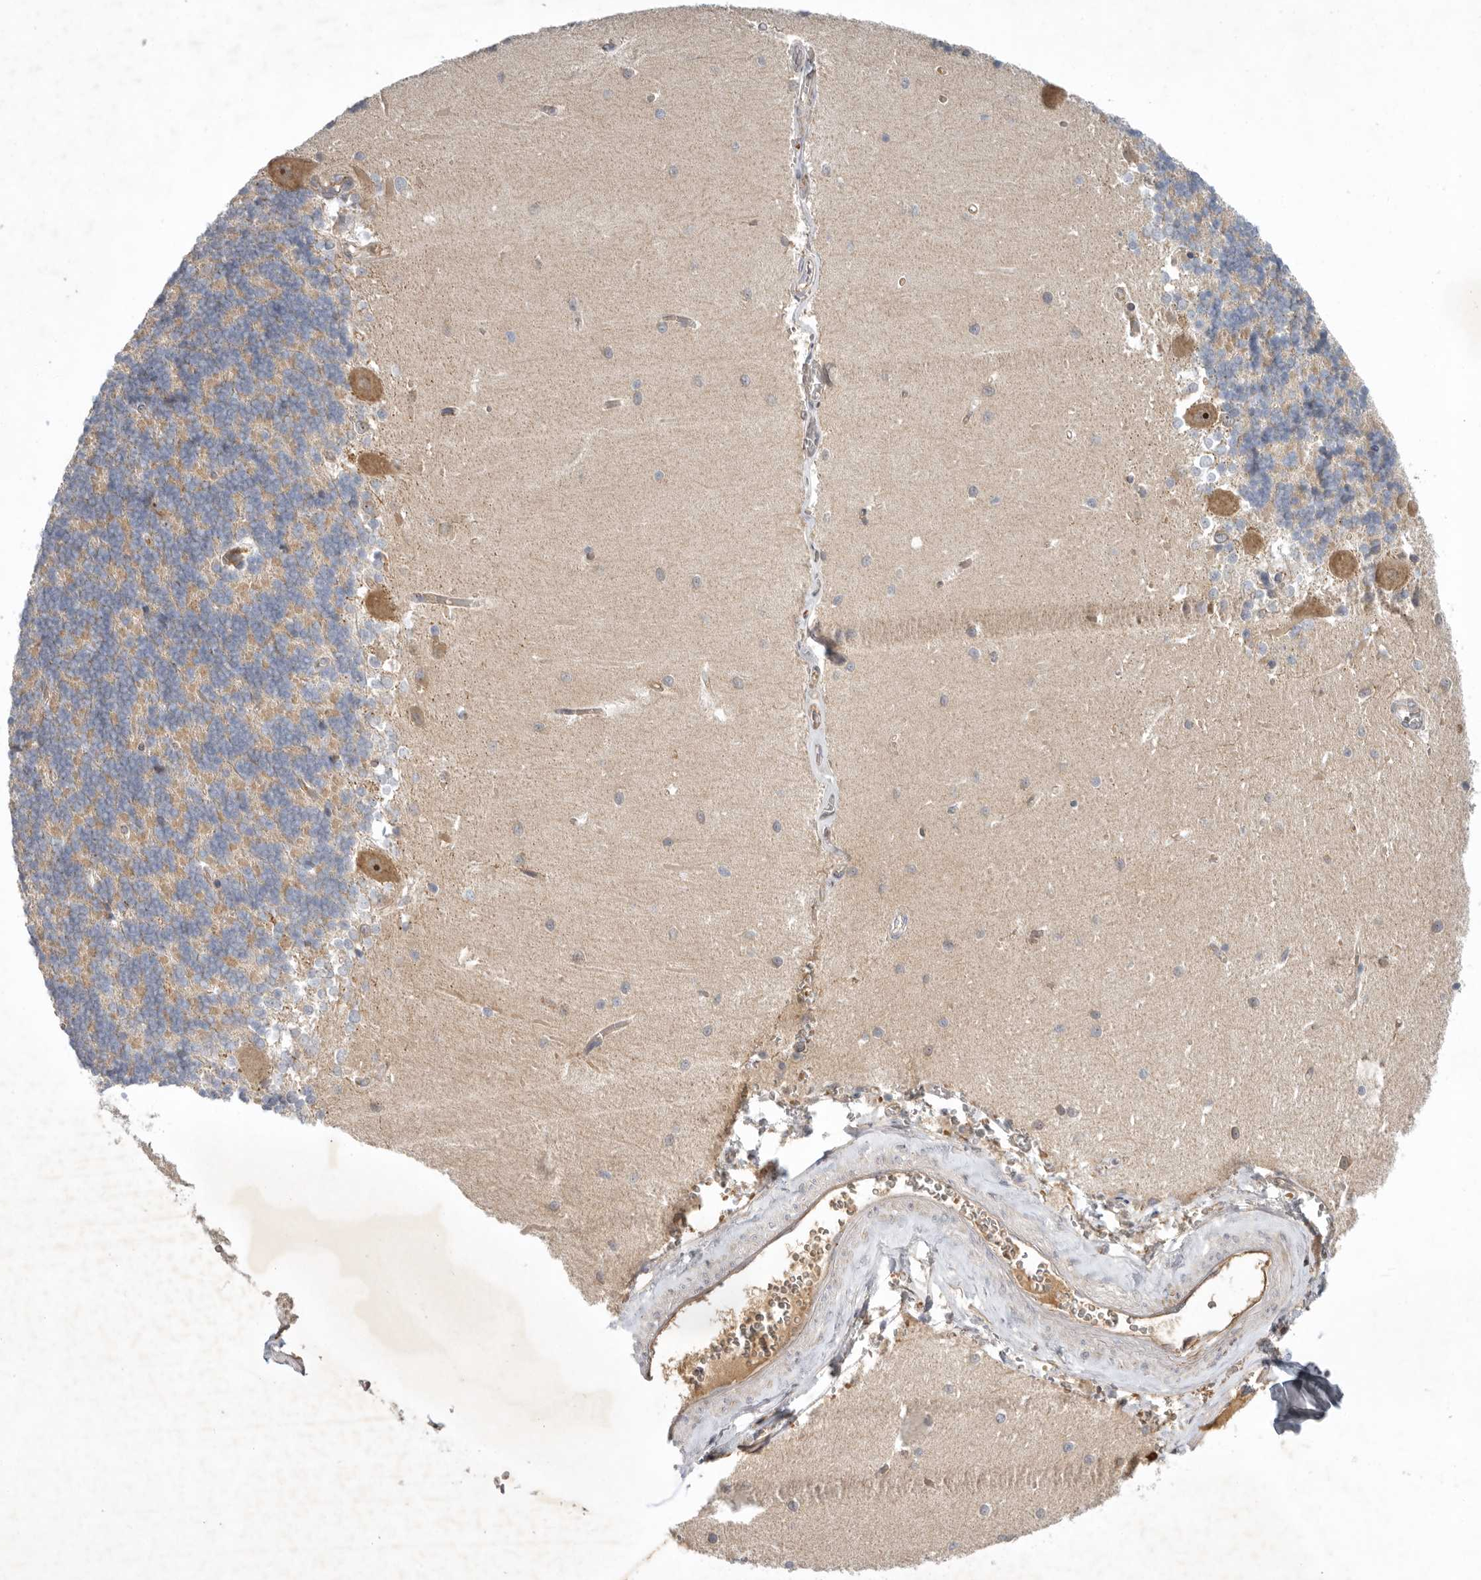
{"staining": {"intensity": "weak", "quantity": "<25%", "location": "cytoplasmic/membranous"}, "tissue": "cerebellum", "cell_type": "Cells in granular layer", "image_type": "normal", "snomed": [{"axis": "morphology", "description": "Normal tissue, NOS"}, {"axis": "topography", "description": "Cerebellum"}], "caption": "Immunohistochemistry histopathology image of benign cerebellum: human cerebellum stained with DAB (3,3'-diaminobenzidine) displays no significant protein positivity in cells in granular layer.", "gene": "KIF2B", "patient": {"sex": "male", "age": 37}}